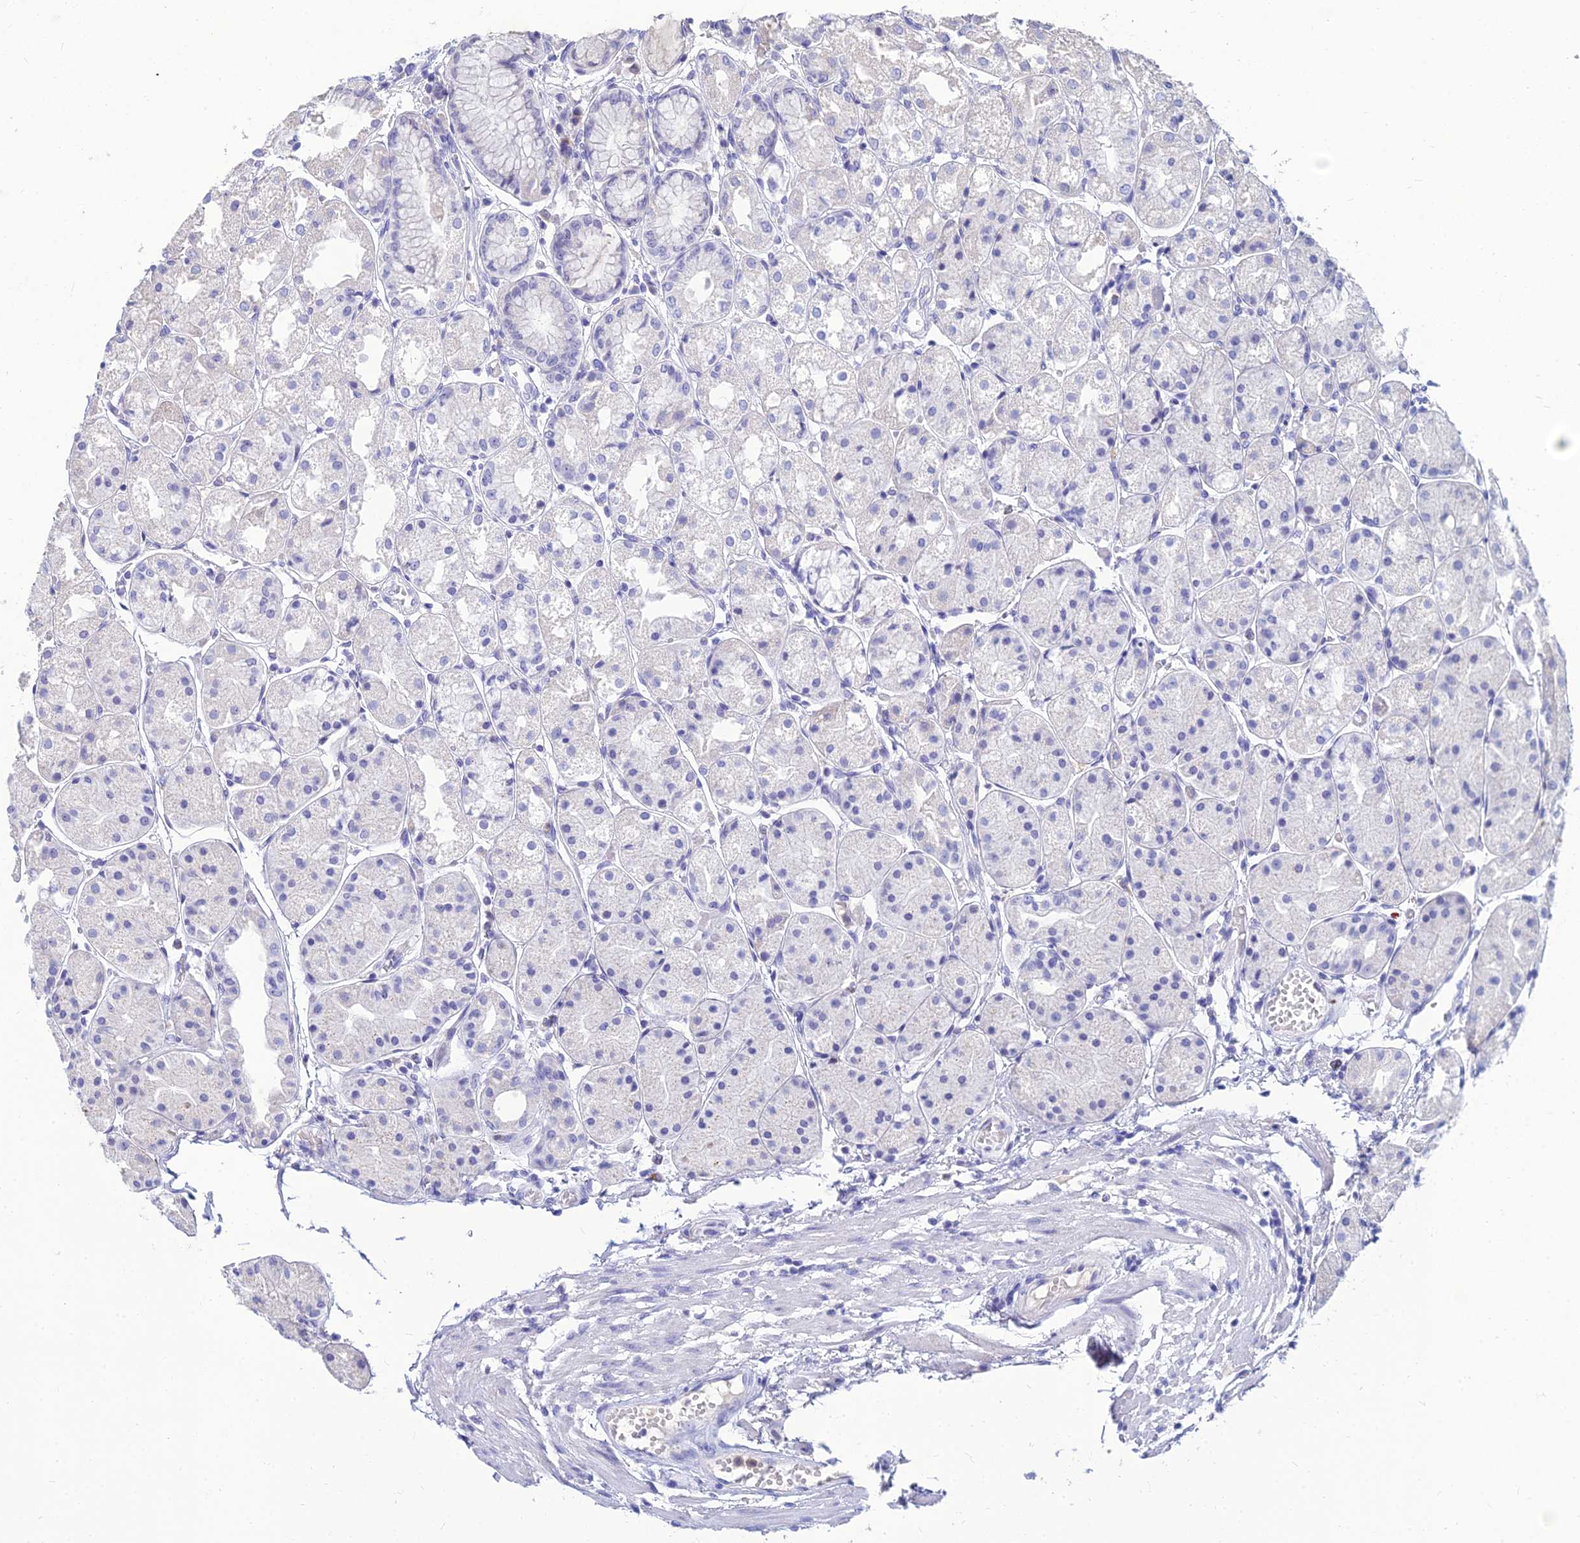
{"staining": {"intensity": "negative", "quantity": "none", "location": "none"}, "tissue": "stomach", "cell_type": "Glandular cells", "image_type": "normal", "snomed": [{"axis": "morphology", "description": "Normal tissue, NOS"}, {"axis": "topography", "description": "Stomach, upper"}], "caption": "This is a micrograph of immunohistochemistry staining of unremarkable stomach, which shows no staining in glandular cells.", "gene": "GOLGA6A", "patient": {"sex": "male", "age": 72}}